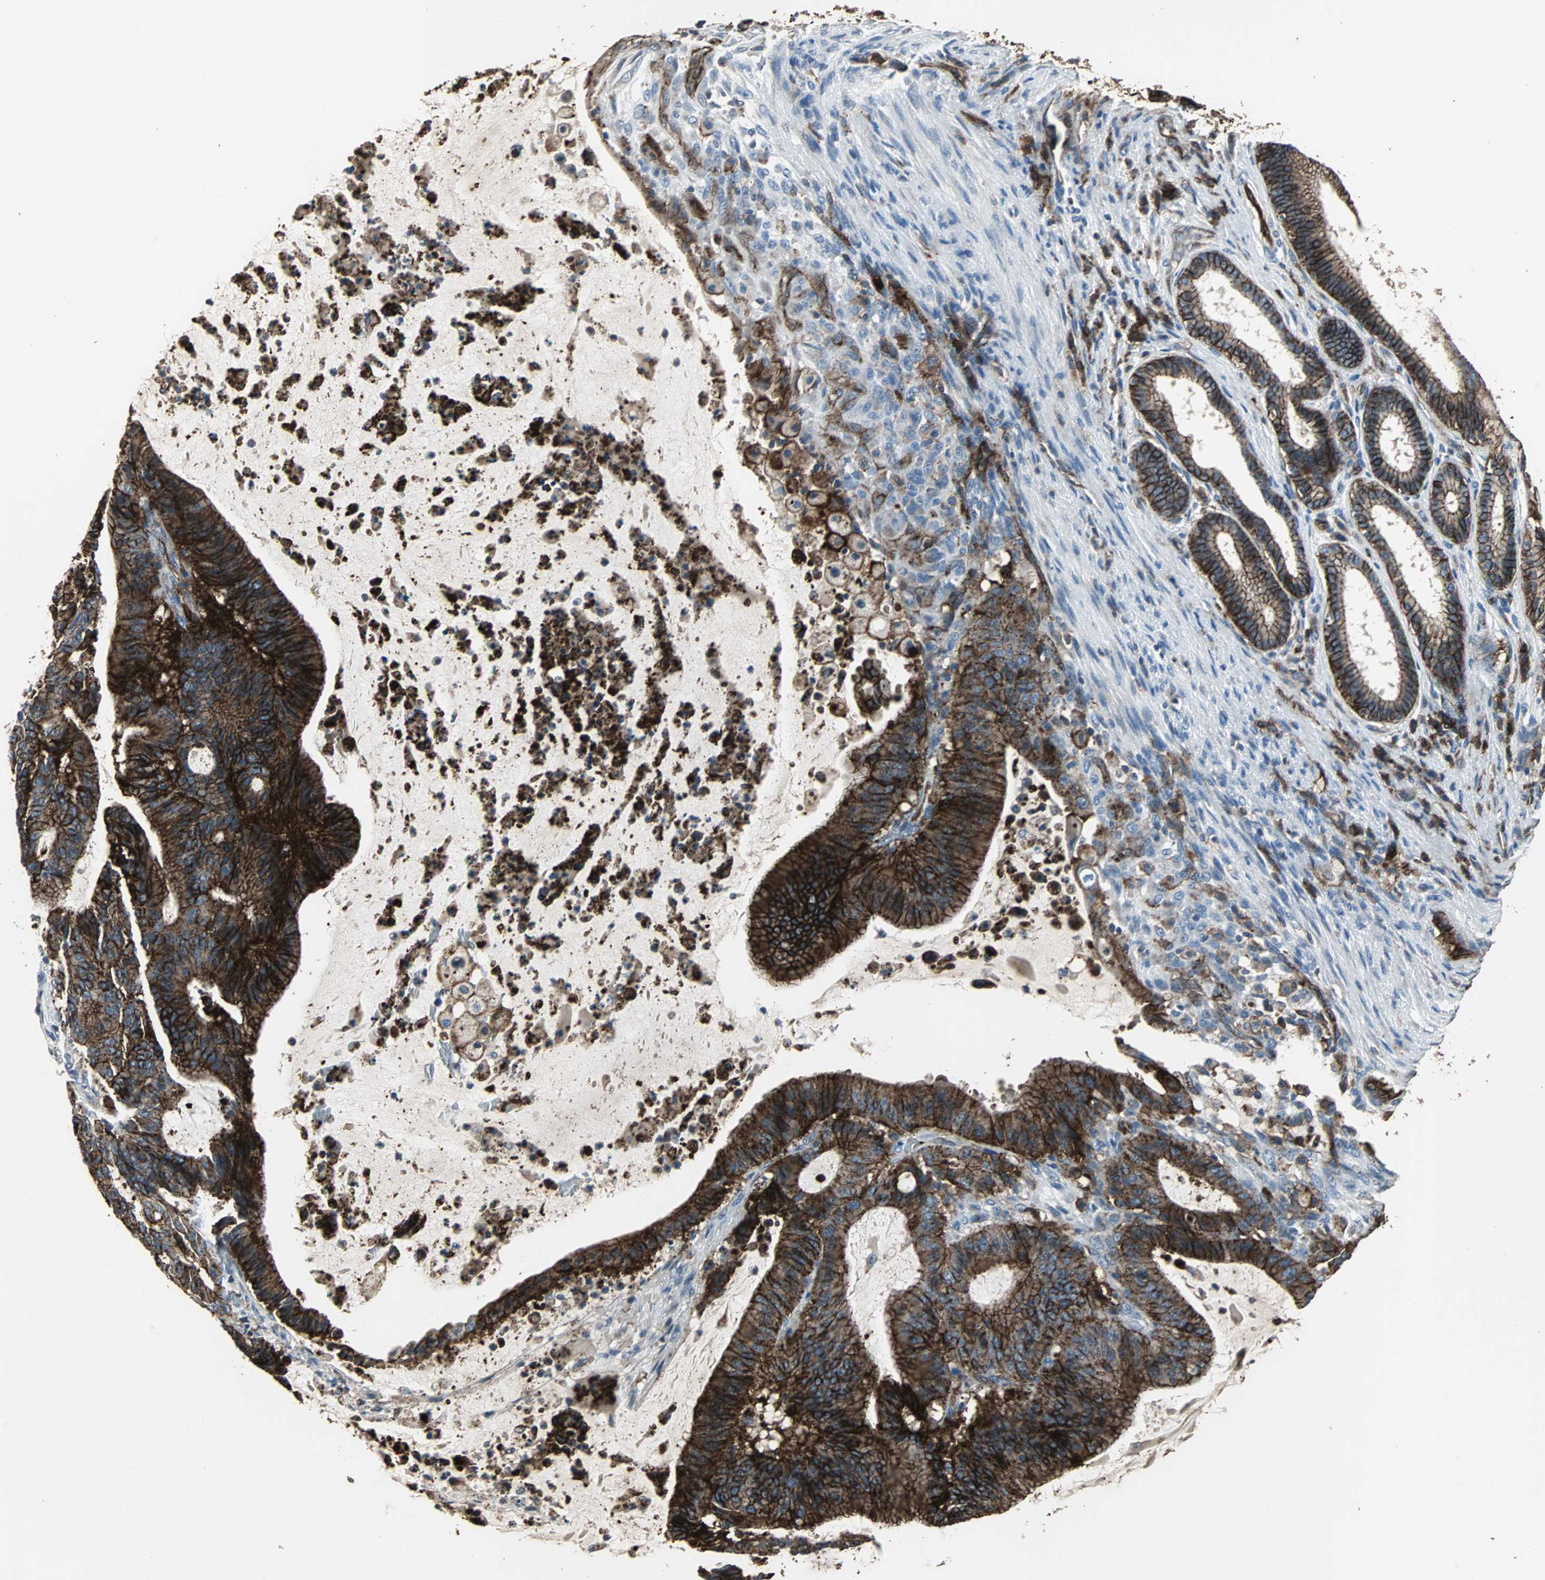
{"staining": {"intensity": "strong", "quantity": ">75%", "location": "cytoplasmic/membranous"}, "tissue": "liver cancer", "cell_type": "Tumor cells", "image_type": "cancer", "snomed": [{"axis": "morphology", "description": "Cholangiocarcinoma"}, {"axis": "topography", "description": "Liver"}], "caption": "The image demonstrates staining of liver cholangiocarcinoma, revealing strong cytoplasmic/membranous protein positivity (brown color) within tumor cells.", "gene": "F11R", "patient": {"sex": "female", "age": 73}}